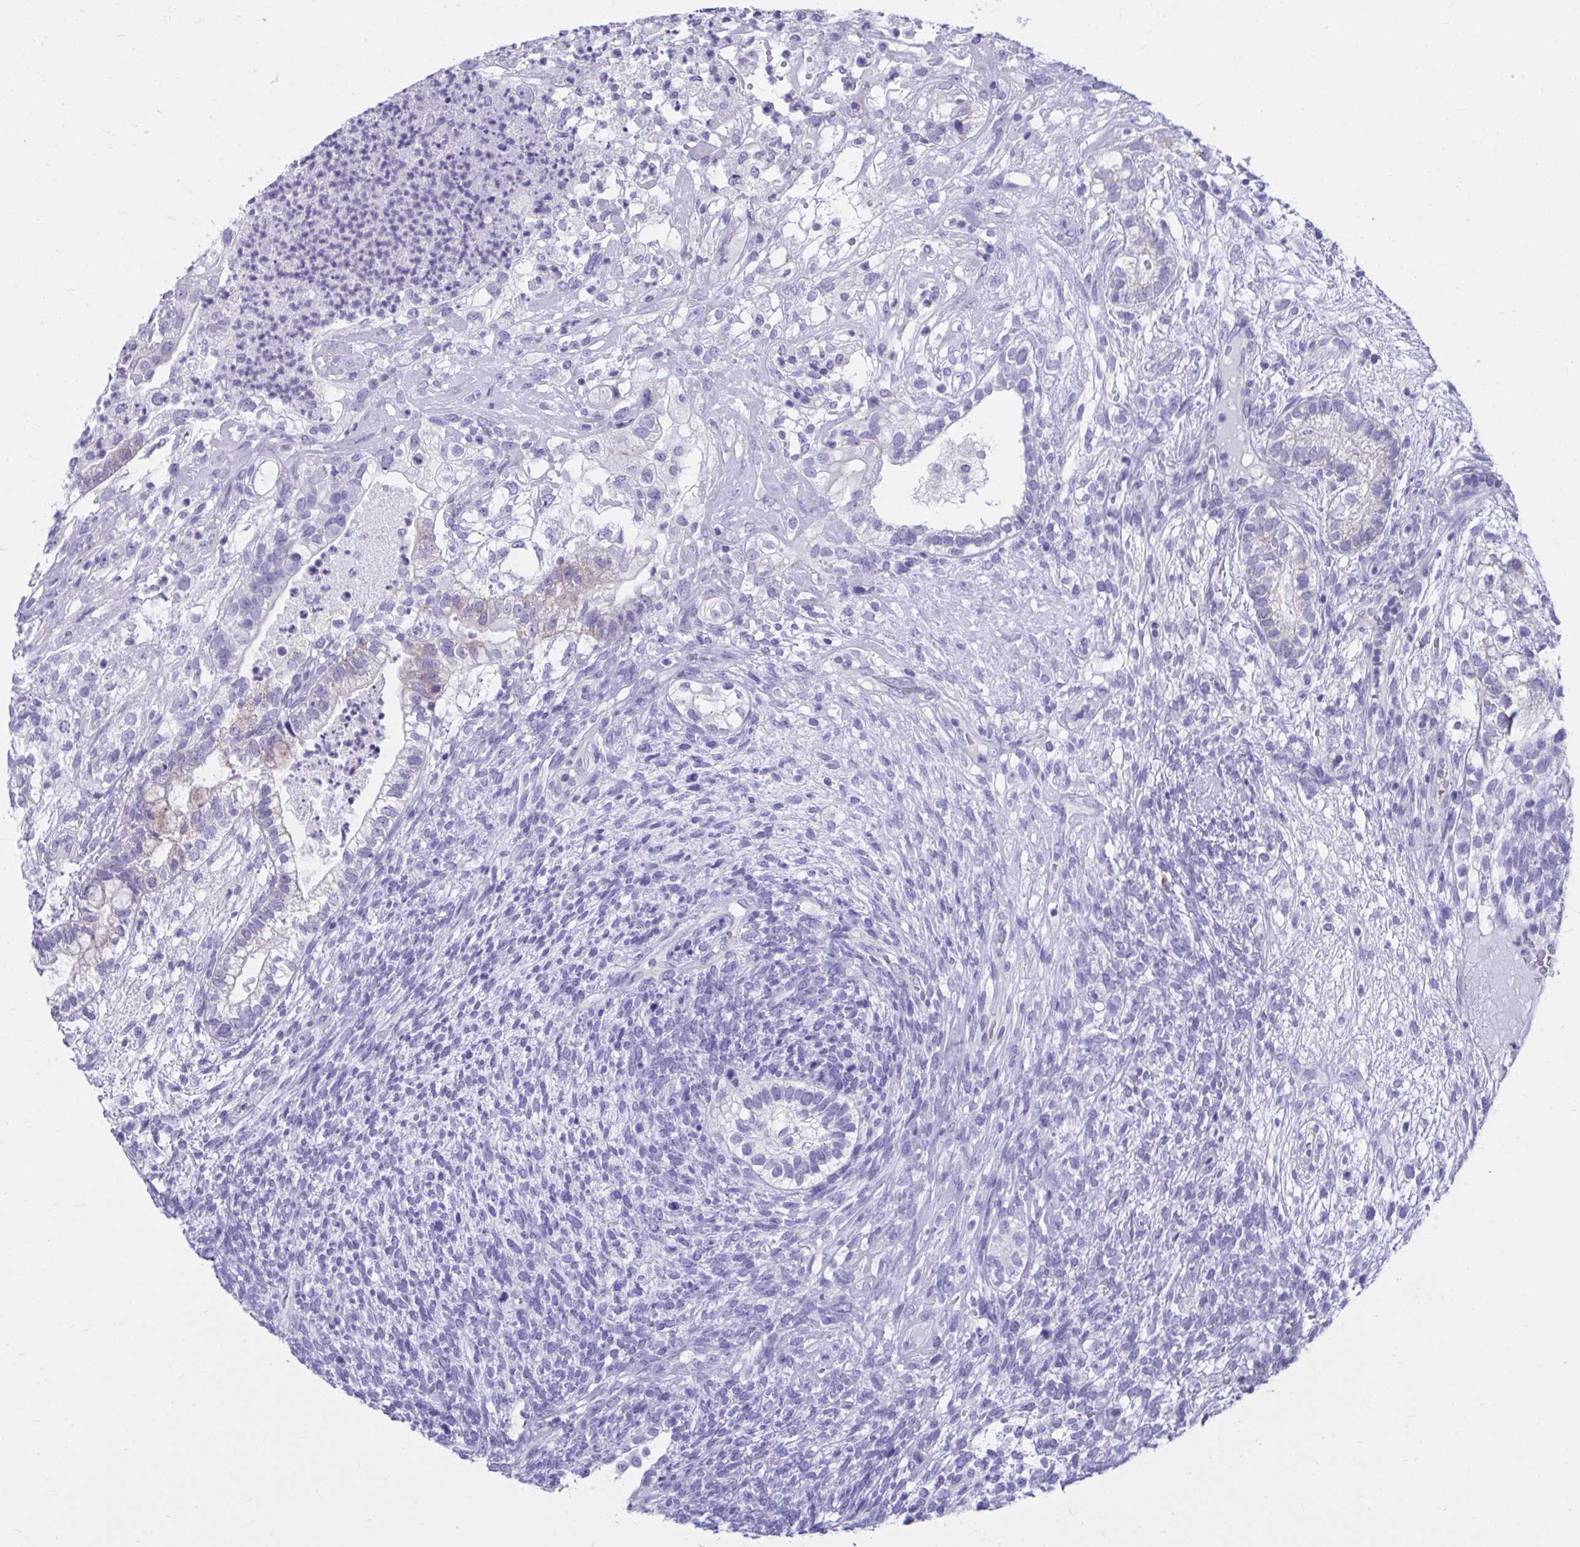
{"staining": {"intensity": "negative", "quantity": "none", "location": "none"}, "tissue": "testis cancer", "cell_type": "Tumor cells", "image_type": "cancer", "snomed": [{"axis": "morphology", "description": "Seminoma, NOS"}, {"axis": "morphology", "description": "Carcinoma, Embryonal, NOS"}, {"axis": "topography", "description": "Testis"}], "caption": "Immunohistochemical staining of human testis embryonal carcinoma shows no significant positivity in tumor cells.", "gene": "SHISA8", "patient": {"sex": "male", "age": 41}}